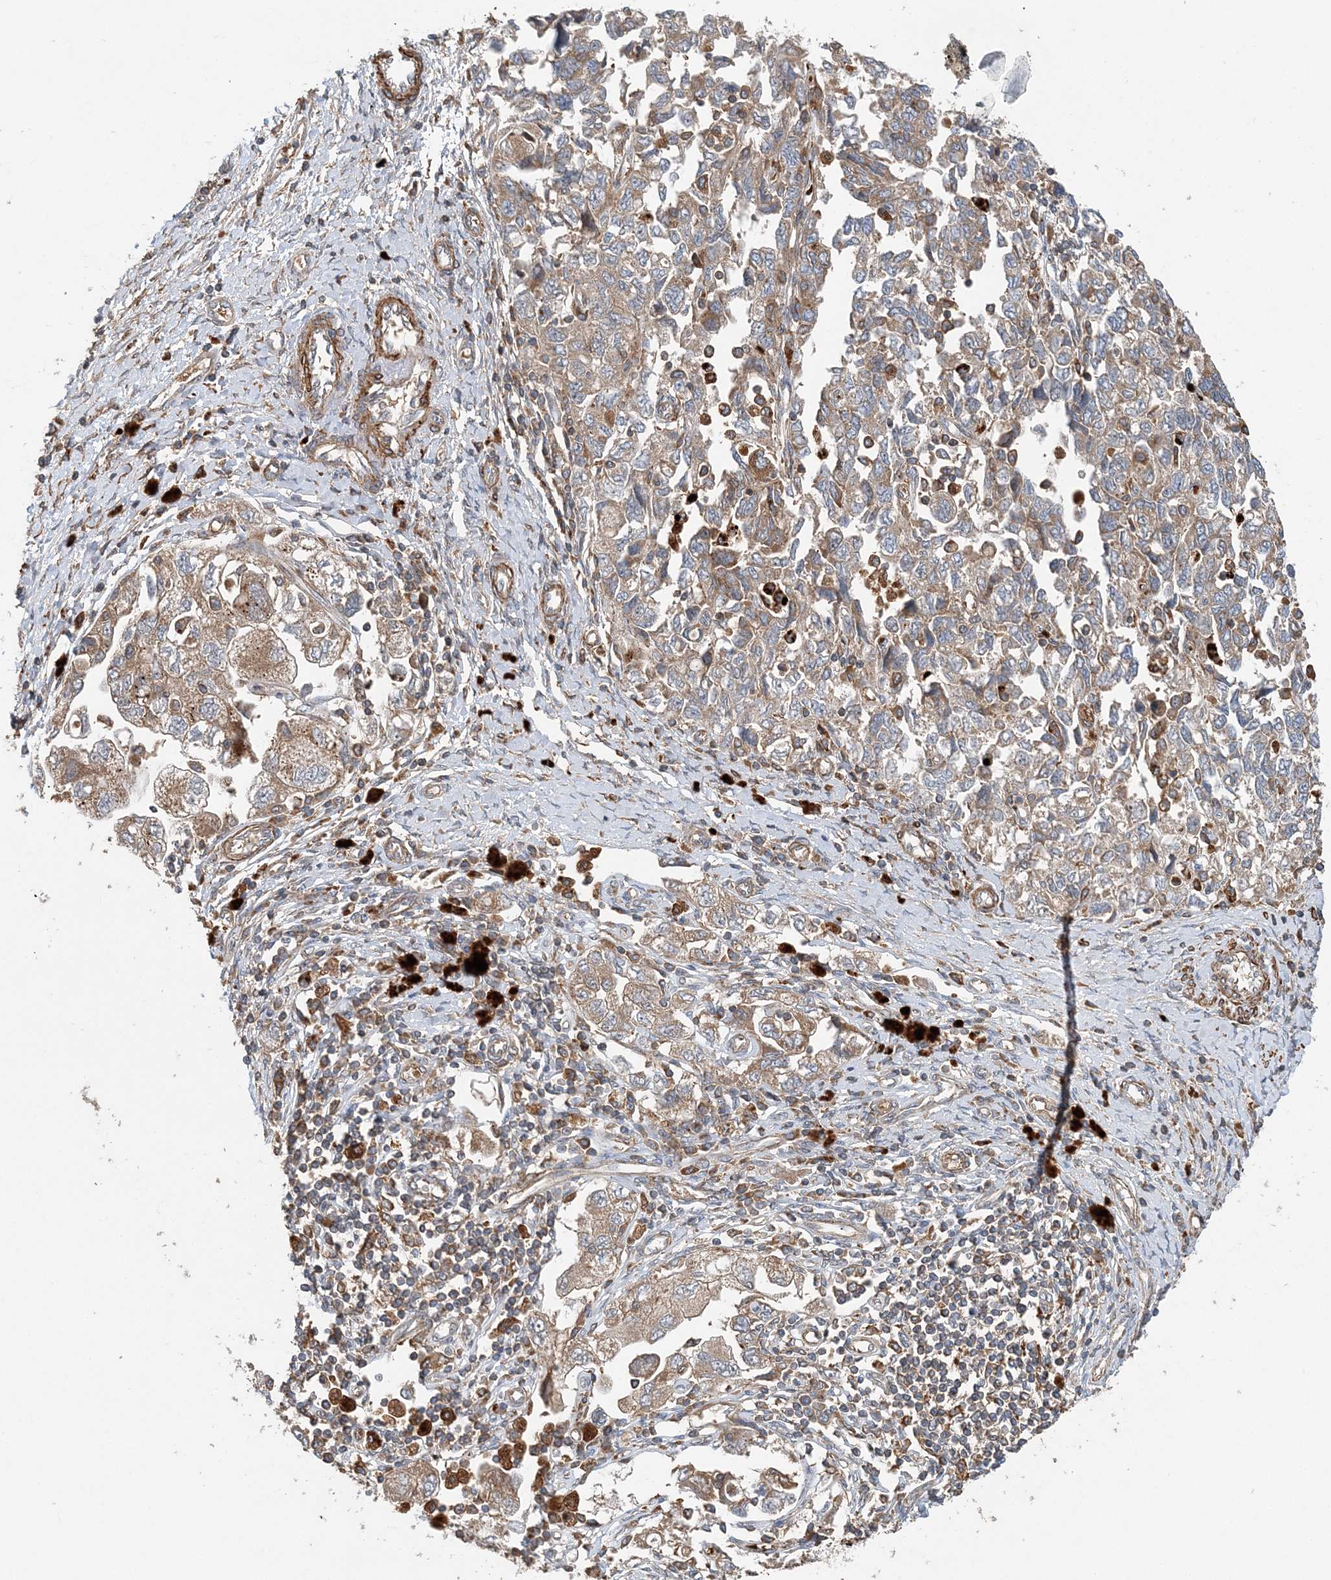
{"staining": {"intensity": "weak", "quantity": ">75%", "location": "cytoplasmic/membranous"}, "tissue": "ovarian cancer", "cell_type": "Tumor cells", "image_type": "cancer", "snomed": [{"axis": "morphology", "description": "Carcinoma, NOS"}, {"axis": "morphology", "description": "Cystadenocarcinoma, serous, NOS"}, {"axis": "topography", "description": "Ovary"}], "caption": "High-magnification brightfield microscopy of ovarian serous cystadenocarcinoma stained with DAB (3,3'-diaminobenzidine) (brown) and counterstained with hematoxylin (blue). tumor cells exhibit weak cytoplasmic/membranous staining is identified in about>75% of cells. (DAB IHC with brightfield microscopy, high magnification).", "gene": "TTI1", "patient": {"sex": "female", "age": 69}}